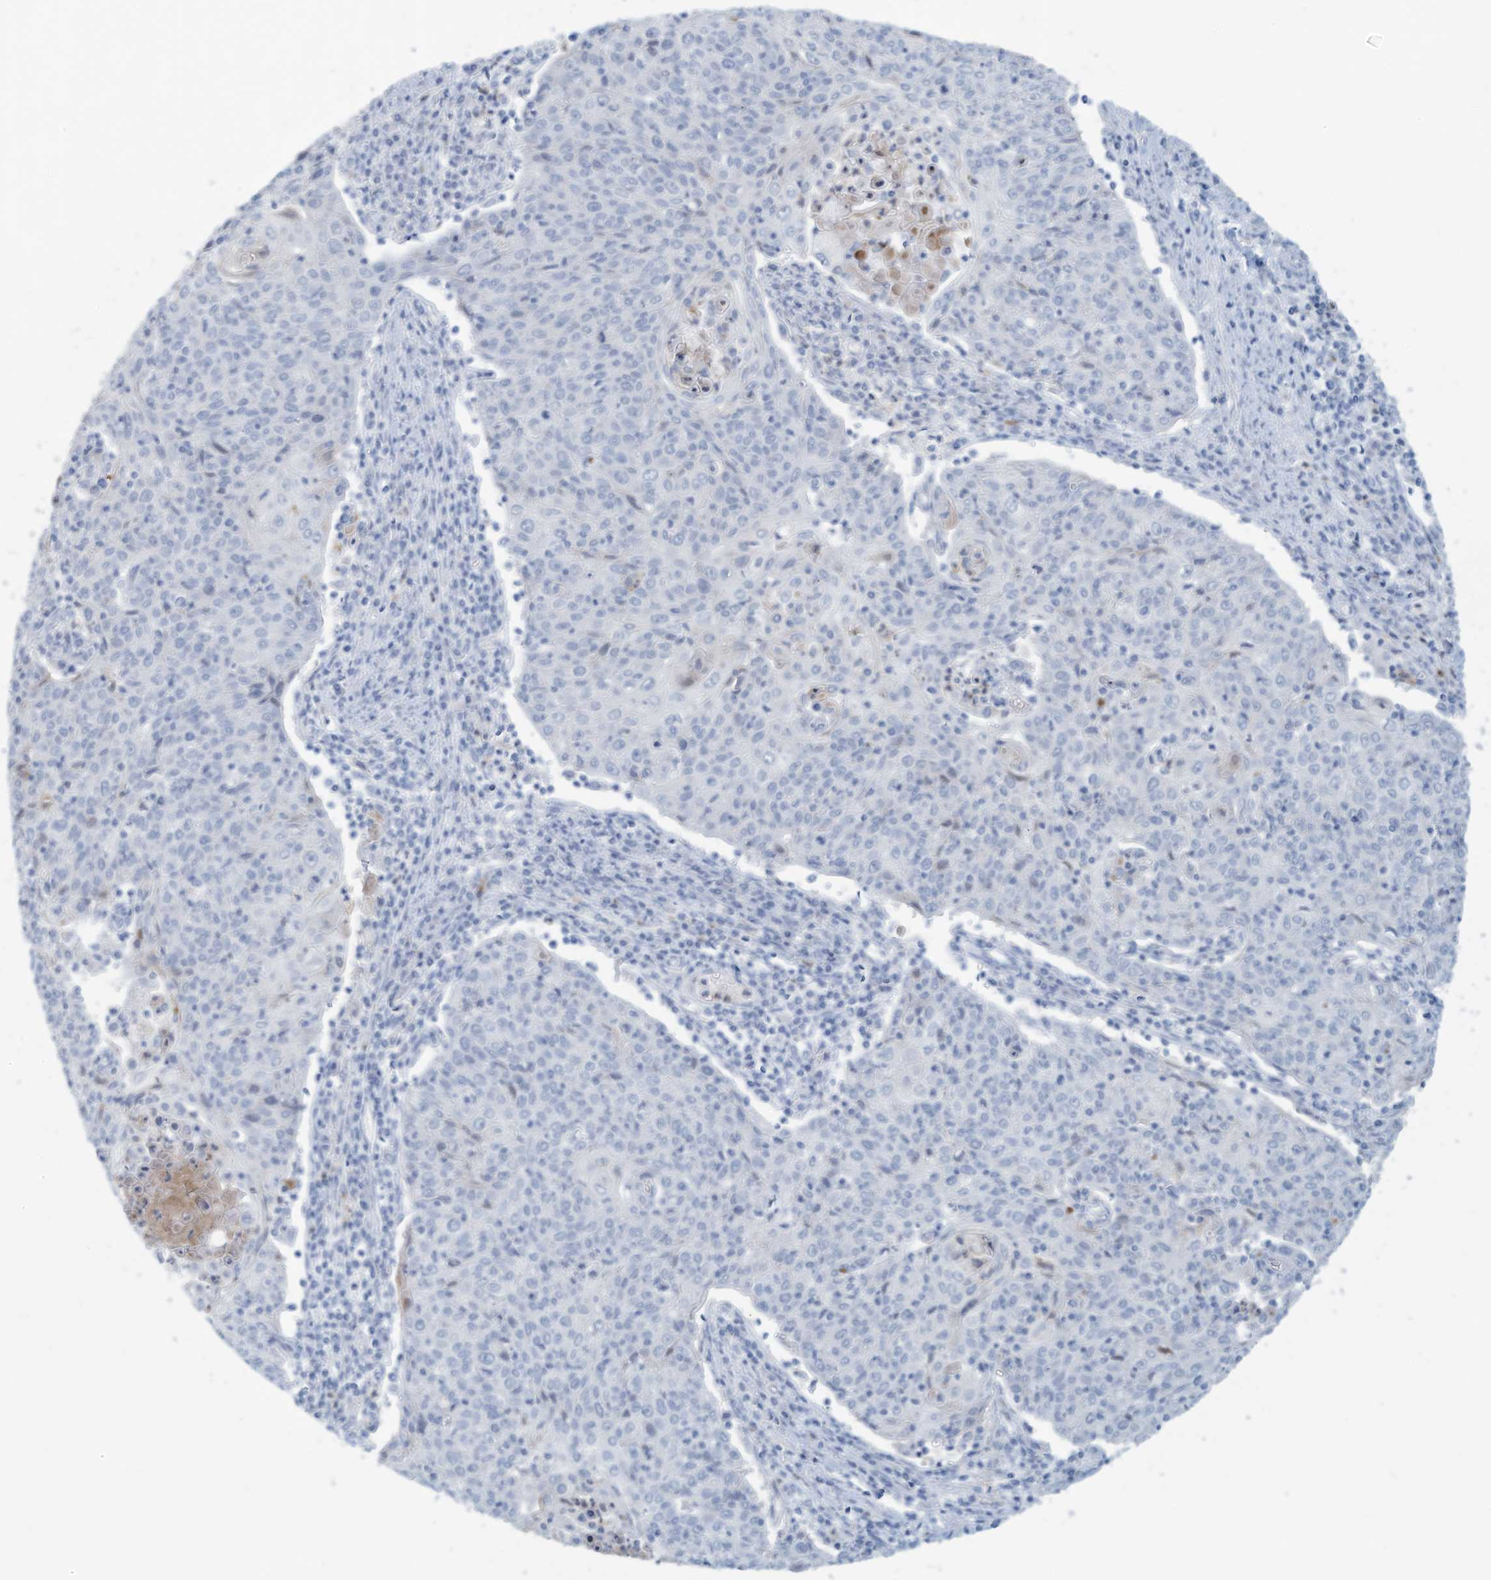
{"staining": {"intensity": "negative", "quantity": "none", "location": "none"}, "tissue": "cervical cancer", "cell_type": "Tumor cells", "image_type": "cancer", "snomed": [{"axis": "morphology", "description": "Squamous cell carcinoma, NOS"}, {"axis": "topography", "description": "Cervix"}], "caption": "DAB immunohistochemical staining of squamous cell carcinoma (cervical) shows no significant staining in tumor cells. Nuclei are stained in blue.", "gene": "ERI2", "patient": {"sex": "female", "age": 48}}